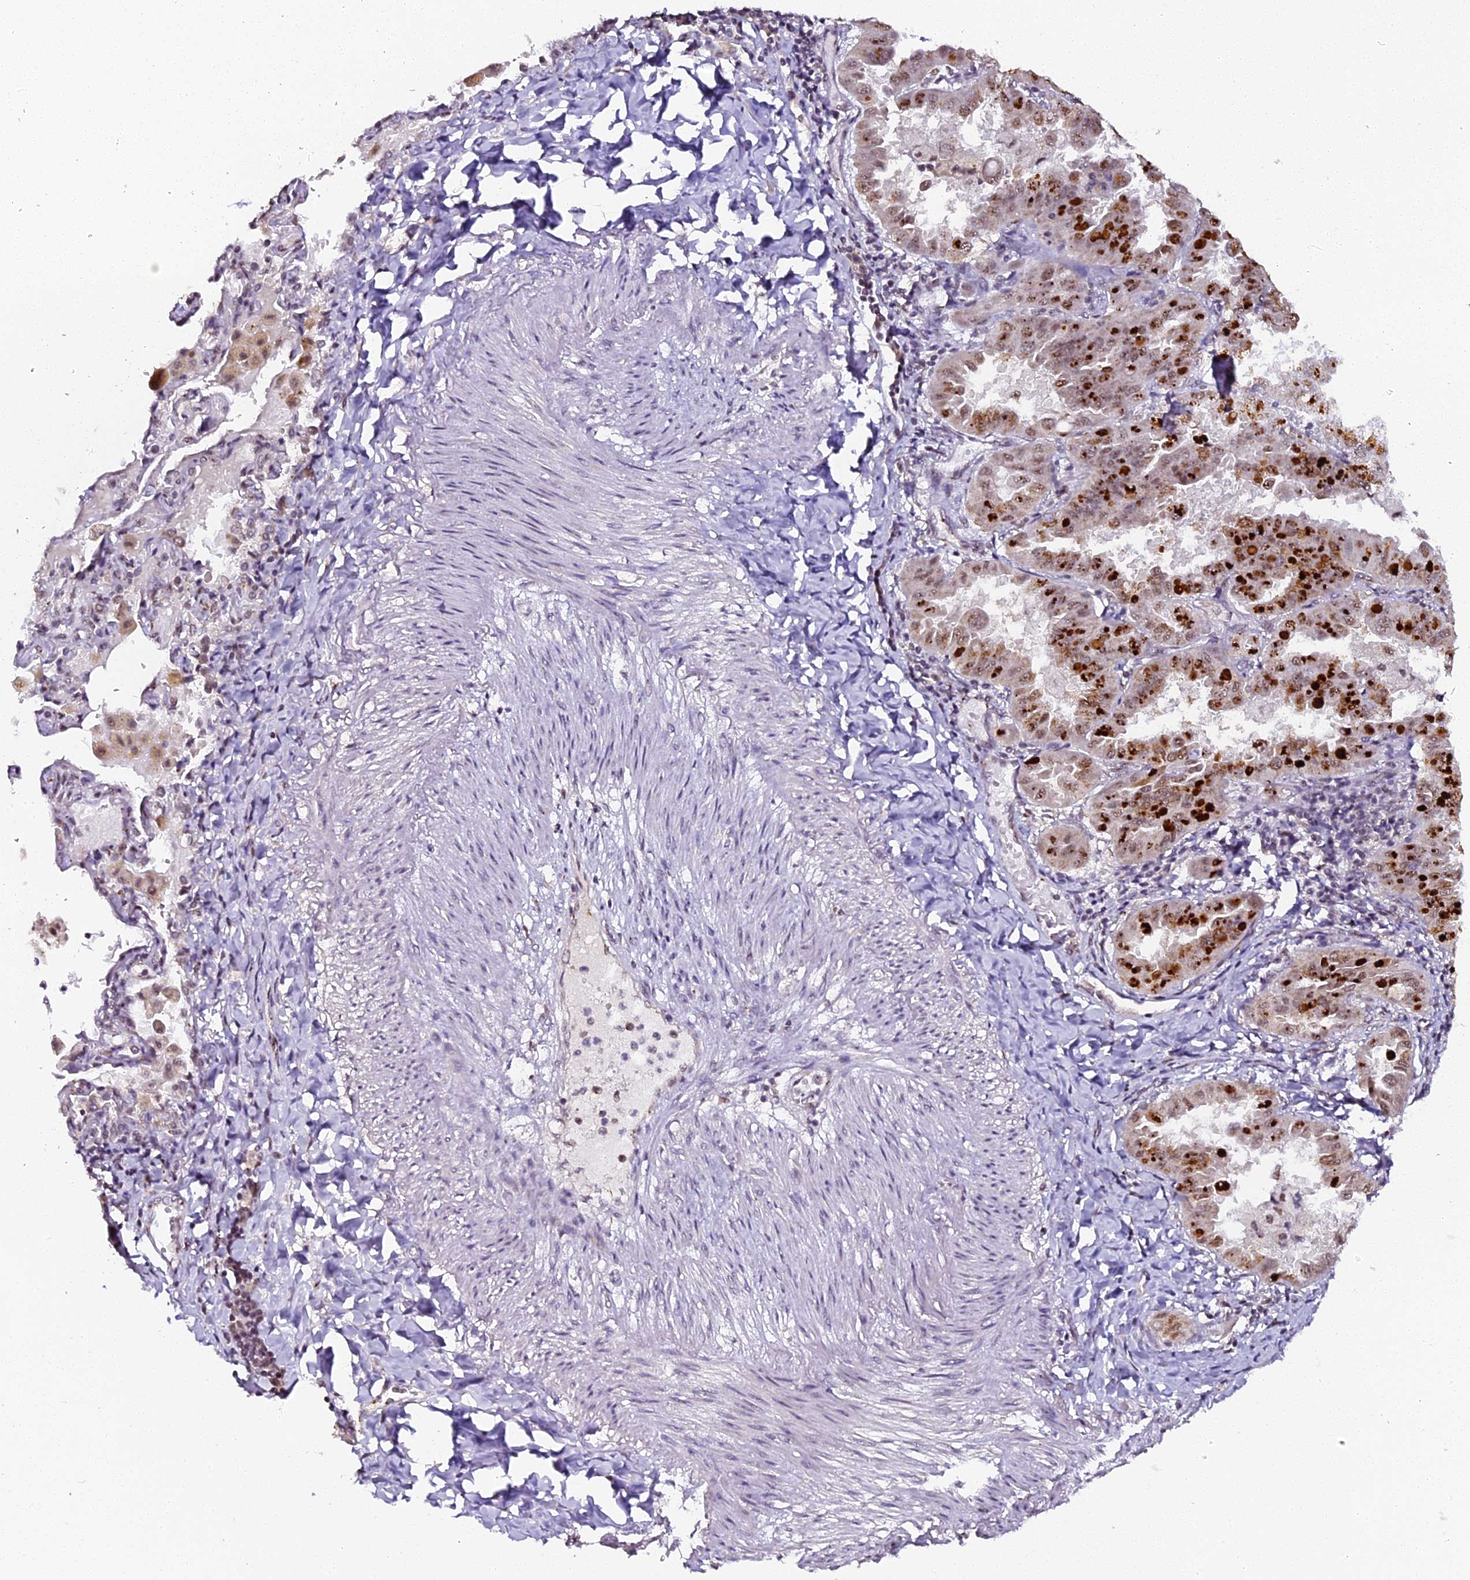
{"staining": {"intensity": "moderate", "quantity": ">75%", "location": "cytoplasmic/membranous,nuclear"}, "tissue": "lung cancer", "cell_type": "Tumor cells", "image_type": "cancer", "snomed": [{"axis": "morphology", "description": "Adenocarcinoma, NOS"}, {"axis": "topography", "description": "Lung"}], "caption": "Lung adenocarcinoma stained with a protein marker exhibits moderate staining in tumor cells.", "gene": "NCBP1", "patient": {"sex": "male", "age": 64}}